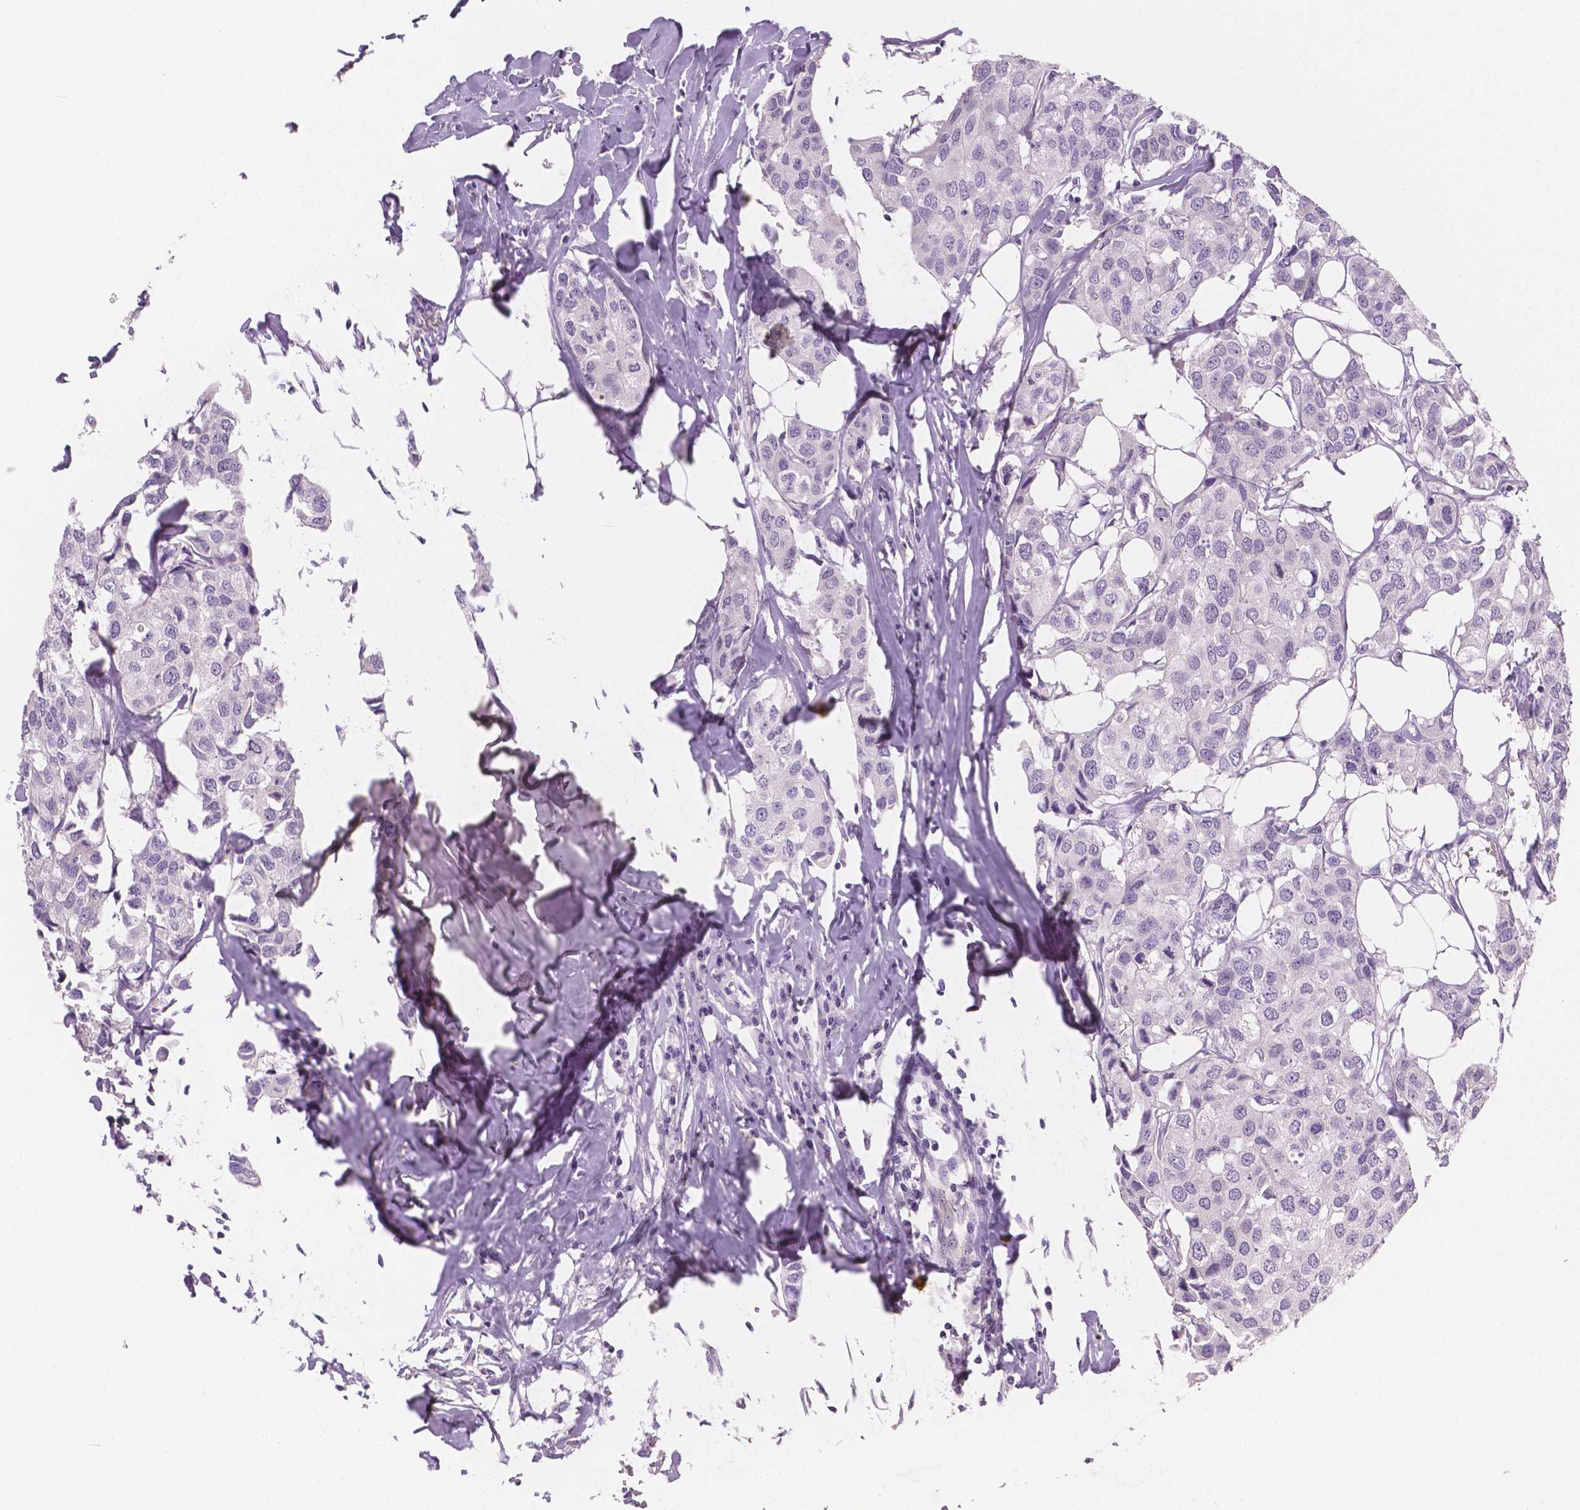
{"staining": {"intensity": "negative", "quantity": "none", "location": "none"}, "tissue": "breast cancer", "cell_type": "Tumor cells", "image_type": "cancer", "snomed": [{"axis": "morphology", "description": "Duct carcinoma"}, {"axis": "topography", "description": "Breast"}], "caption": "A histopathology image of breast invasive ductal carcinoma stained for a protein shows no brown staining in tumor cells.", "gene": "TSPAN7", "patient": {"sex": "female", "age": 80}}